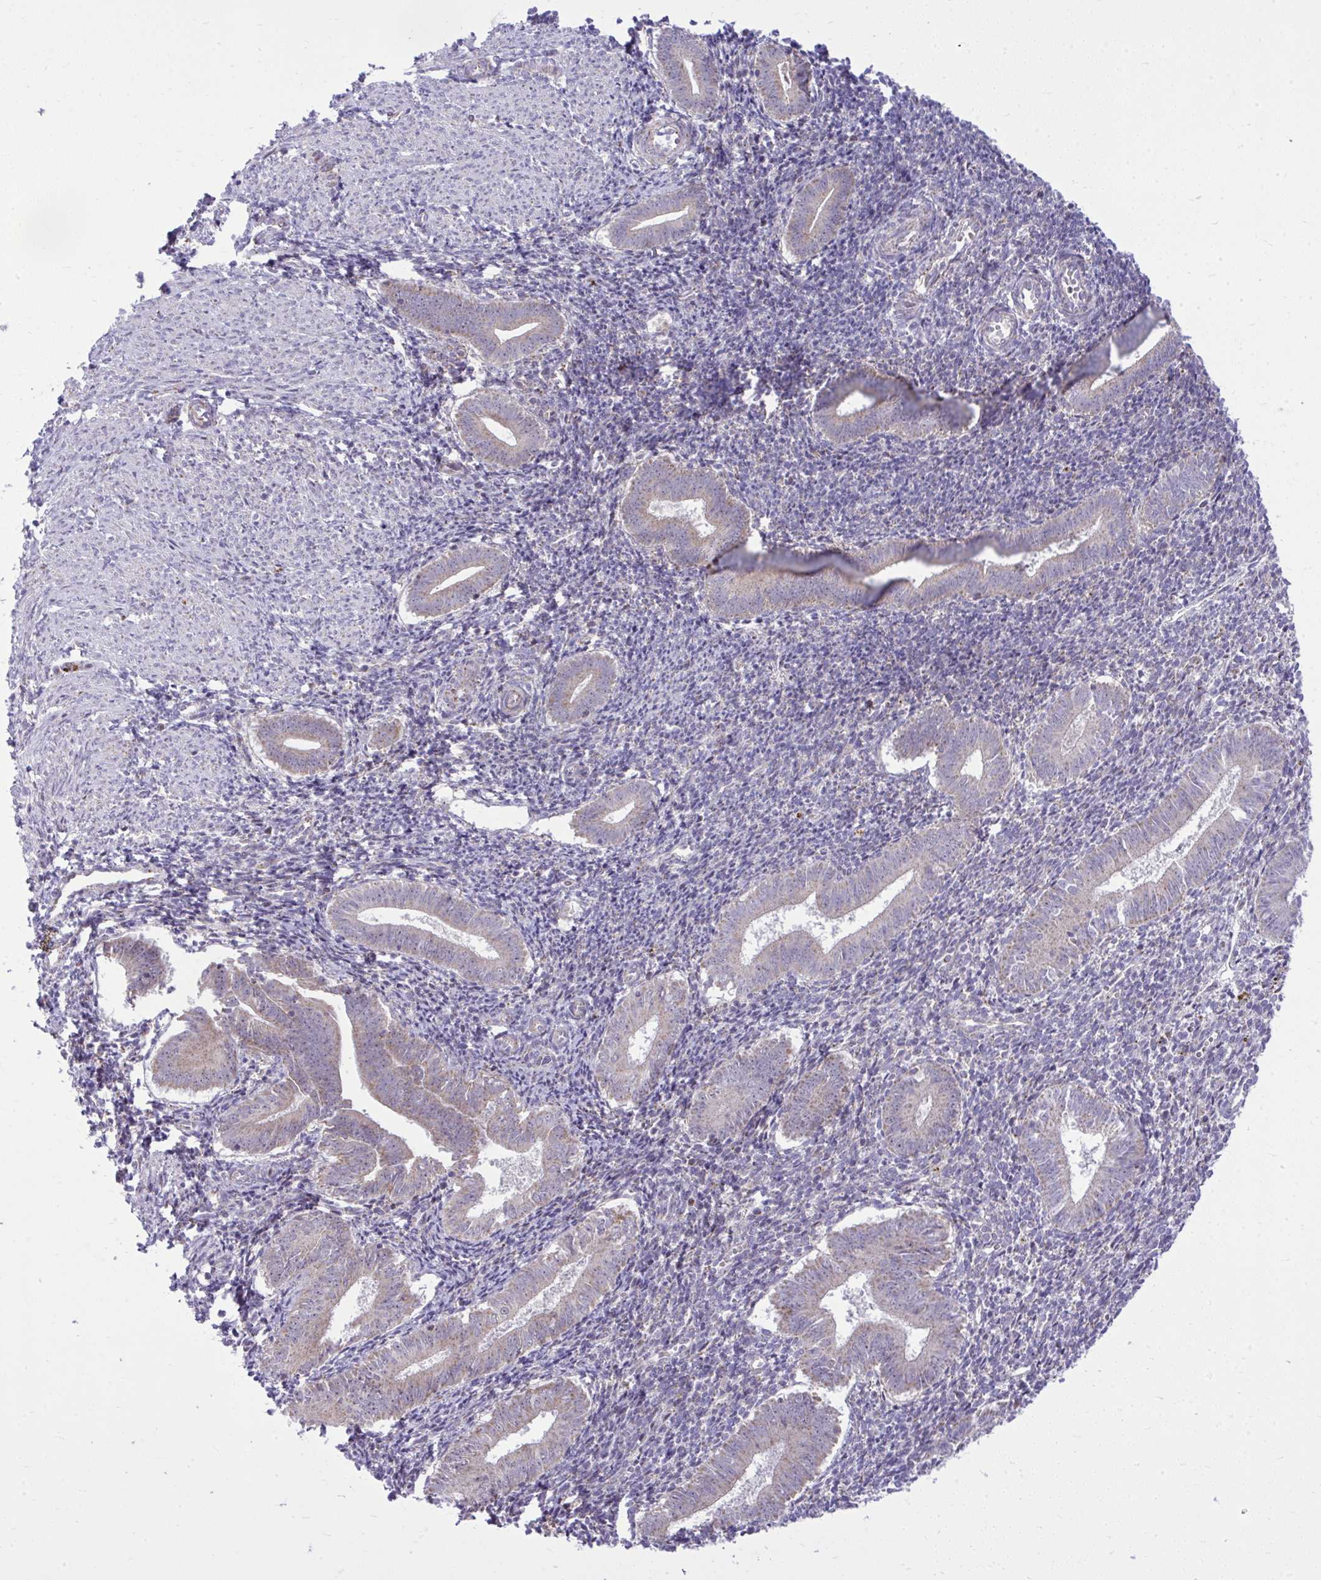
{"staining": {"intensity": "negative", "quantity": "none", "location": "none"}, "tissue": "endometrium", "cell_type": "Cells in endometrial stroma", "image_type": "normal", "snomed": [{"axis": "morphology", "description": "Normal tissue, NOS"}, {"axis": "topography", "description": "Endometrium"}], "caption": "Immunohistochemistry (IHC) histopathology image of normal endometrium: endometrium stained with DAB (3,3'-diaminobenzidine) exhibits no significant protein staining in cells in endometrial stroma. (DAB (3,3'-diaminobenzidine) immunohistochemistry (IHC) visualized using brightfield microscopy, high magnification).", "gene": "GPRIN3", "patient": {"sex": "female", "age": 25}}